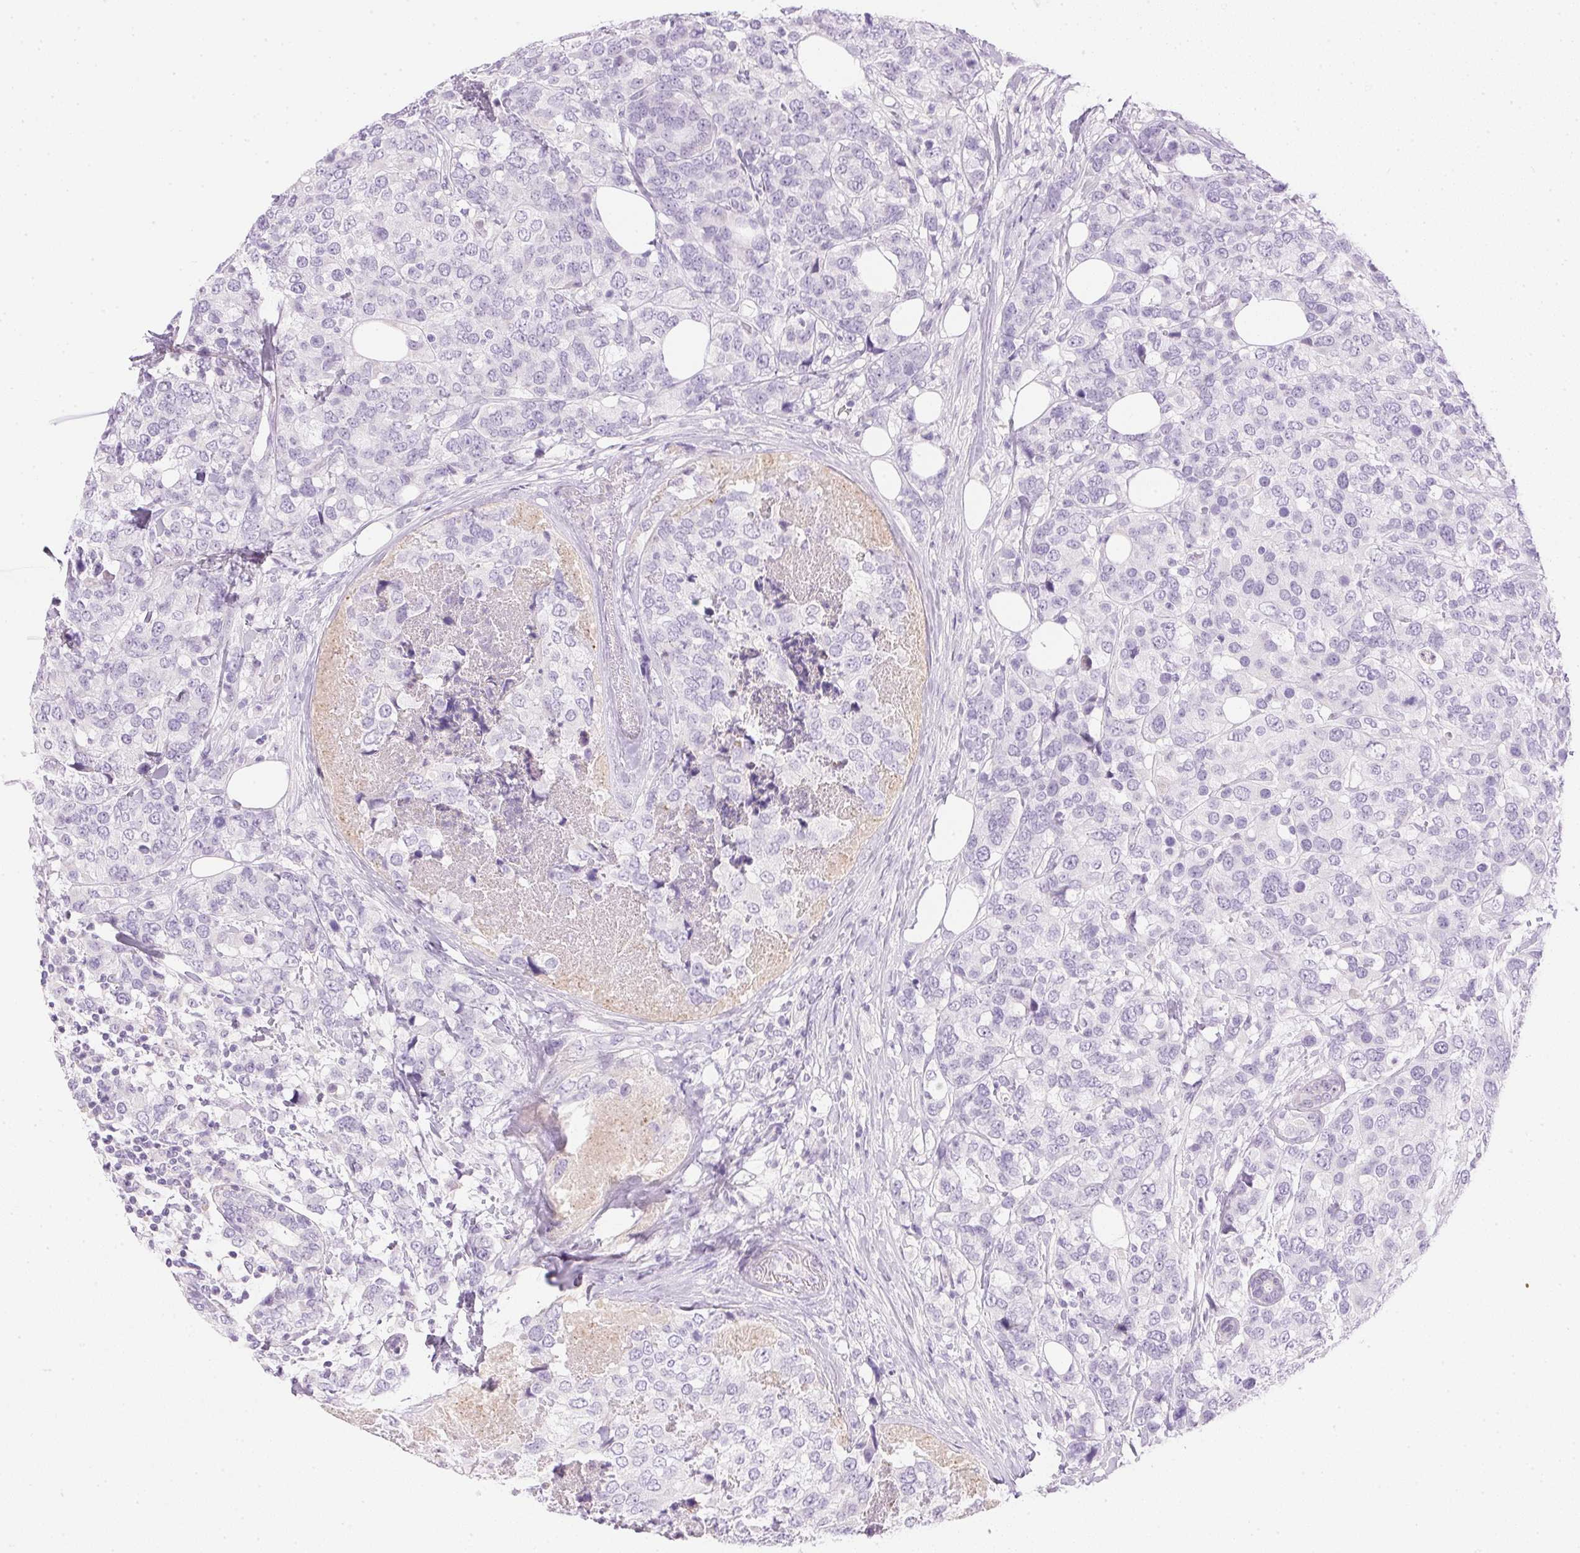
{"staining": {"intensity": "negative", "quantity": "none", "location": "none"}, "tissue": "breast cancer", "cell_type": "Tumor cells", "image_type": "cancer", "snomed": [{"axis": "morphology", "description": "Lobular carcinoma"}, {"axis": "topography", "description": "Breast"}], "caption": "Tumor cells show no significant expression in breast lobular carcinoma.", "gene": "CTRL", "patient": {"sex": "female", "age": 59}}